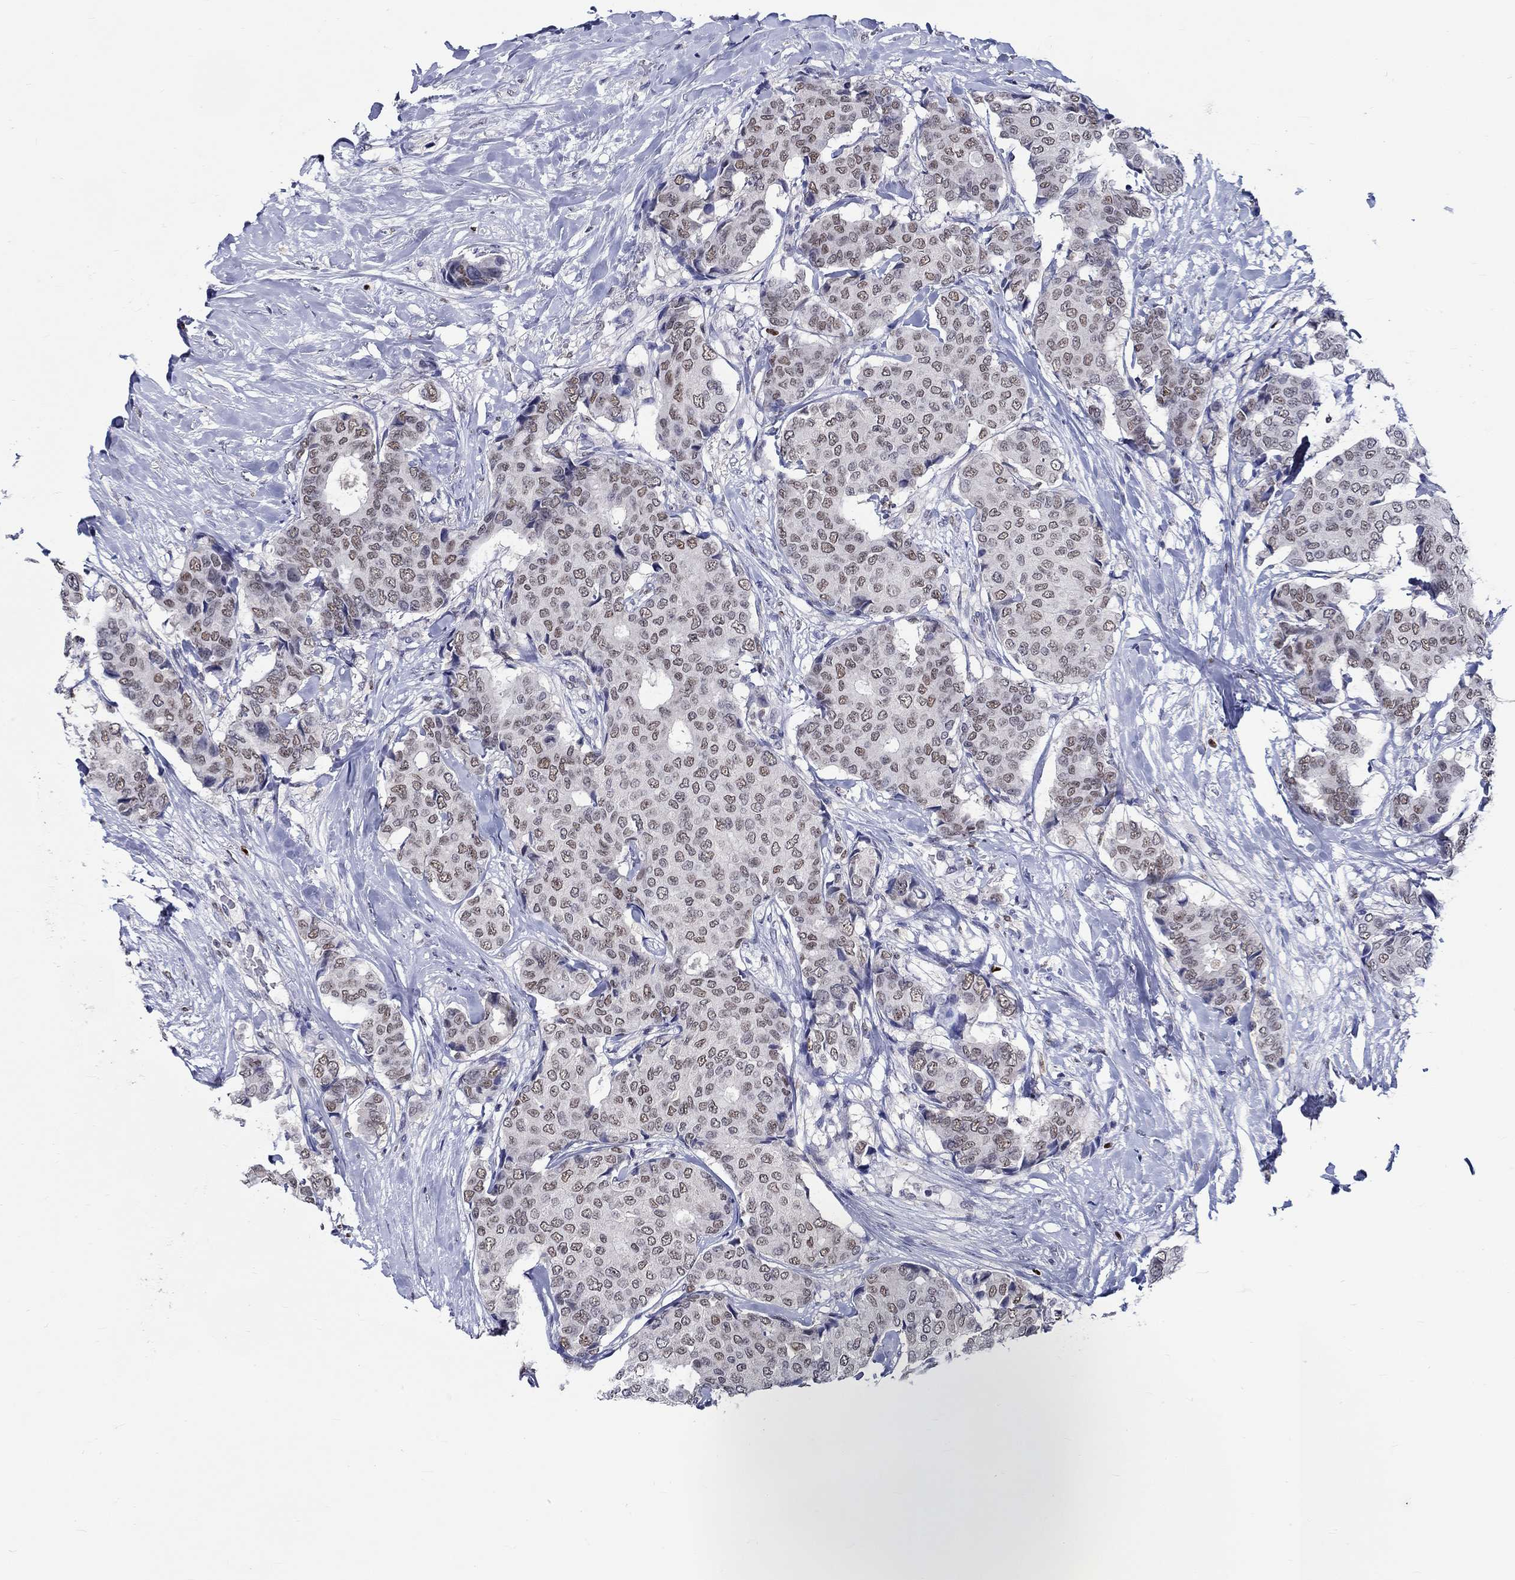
{"staining": {"intensity": "negative", "quantity": "none", "location": "none"}, "tissue": "breast cancer", "cell_type": "Tumor cells", "image_type": "cancer", "snomed": [{"axis": "morphology", "description": "Duct carcinoma"}, {"axis": "topography", "description": "Breast"}], "caption": "The histopathology image shows no staining of tumor cells in intraductal carcinoma (breast).", "gene": "GATA2", "patient": {"sex": "female", "age": 75}}